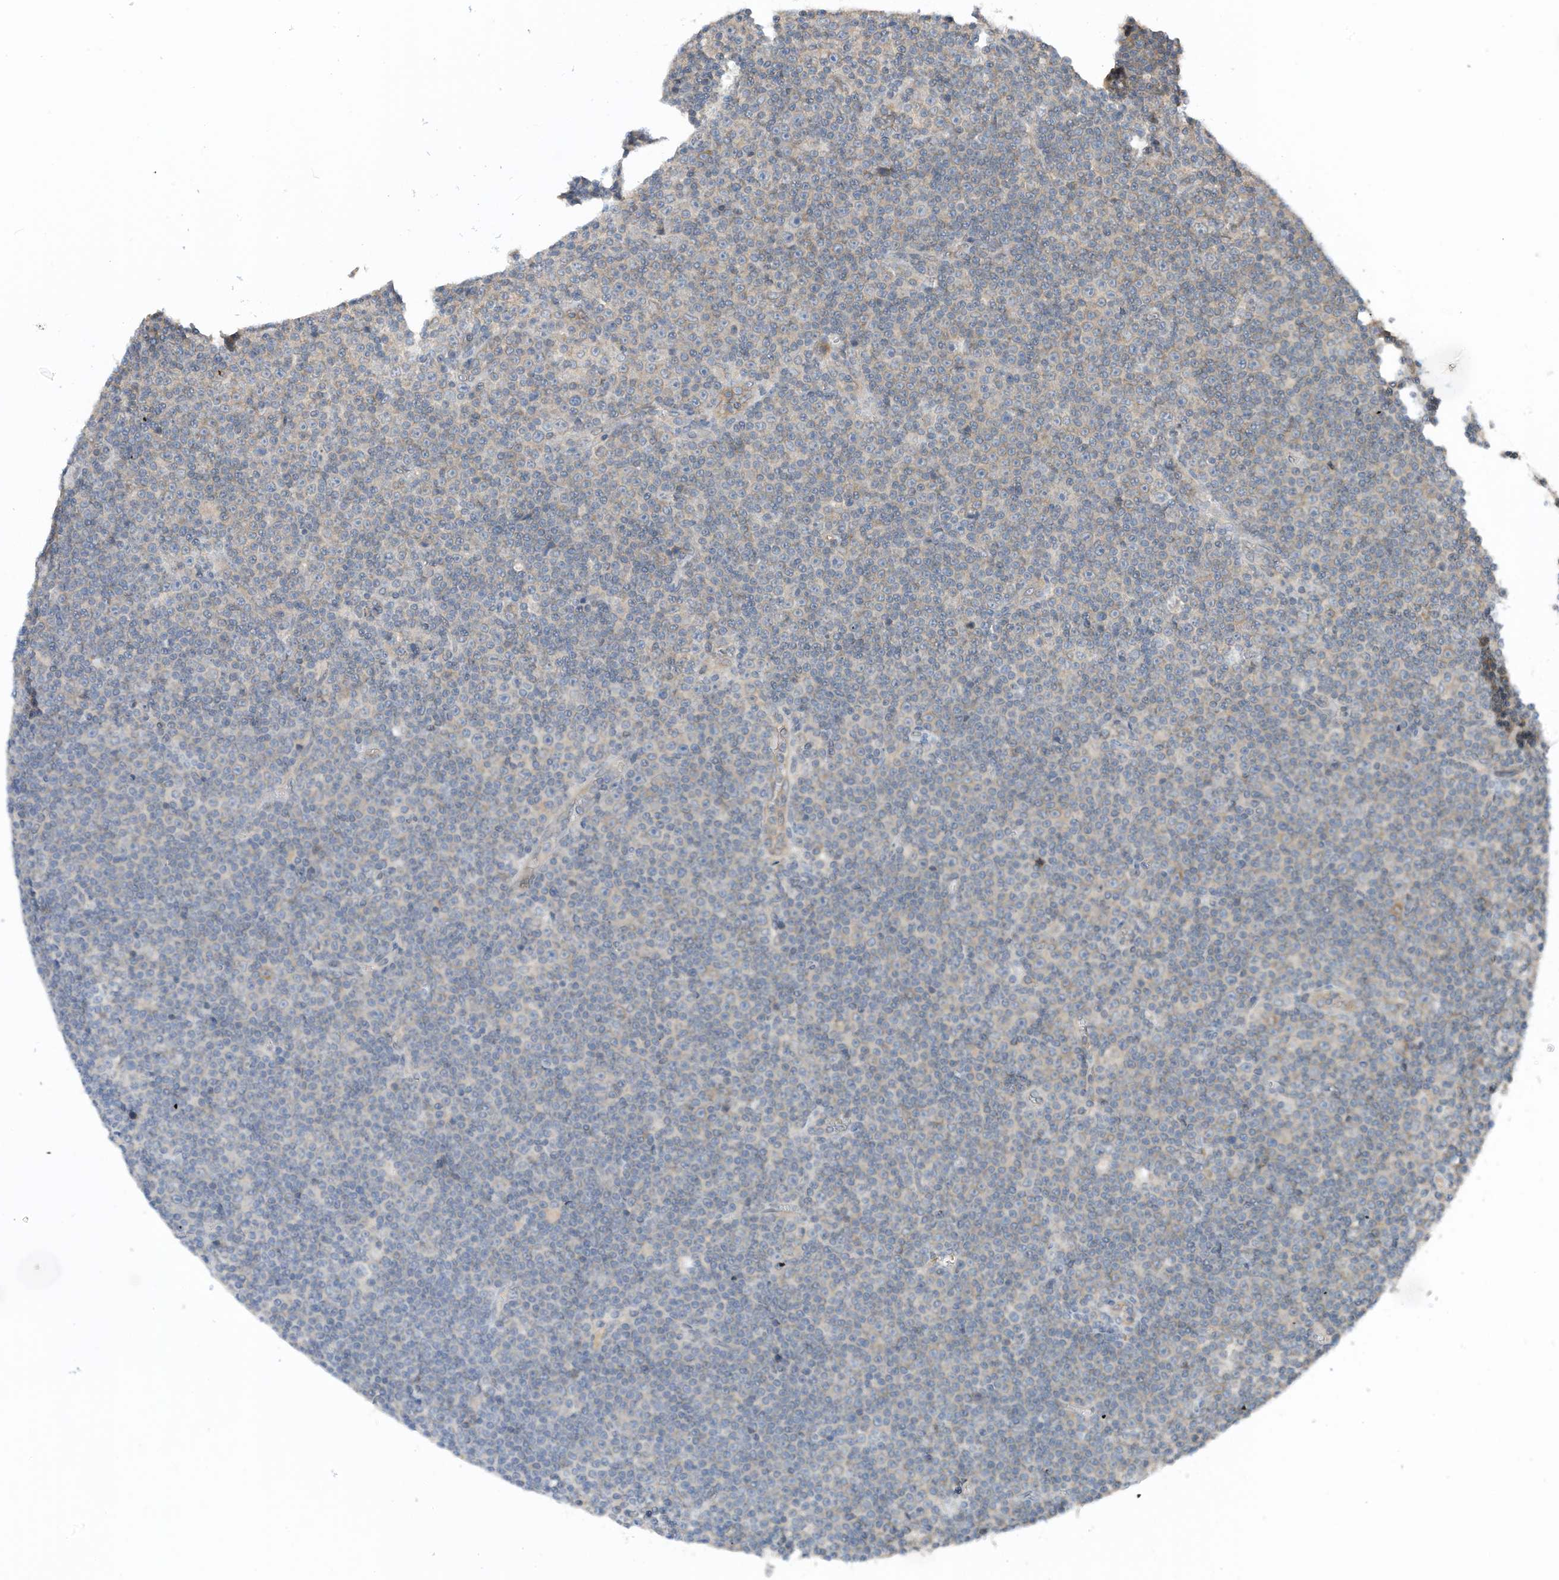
{"staining": {"intensity": "negative", "quantity": "none", "location": "none"}, "tissue": "lymphoma", "cell_type": "Tumor cells", "image_type": "cancer", "snomed": [{"axis": "morphology", "description": "Malignant lymphoma, non-Hodgkin's type, Low grade"}, {"axis": "topography", "description": "Lymph node"}], "caption": "IHC histopathology image of neoplastic tissue: human malignant lymphoma, non-Hodgkin's type (low-grade) stained with DAB (3,3'-diaminobenzidine) demonstrates no significant protein staining in tumor cells.", "gene": "REC8", "patient": {"sex": "female", "age": 67}}